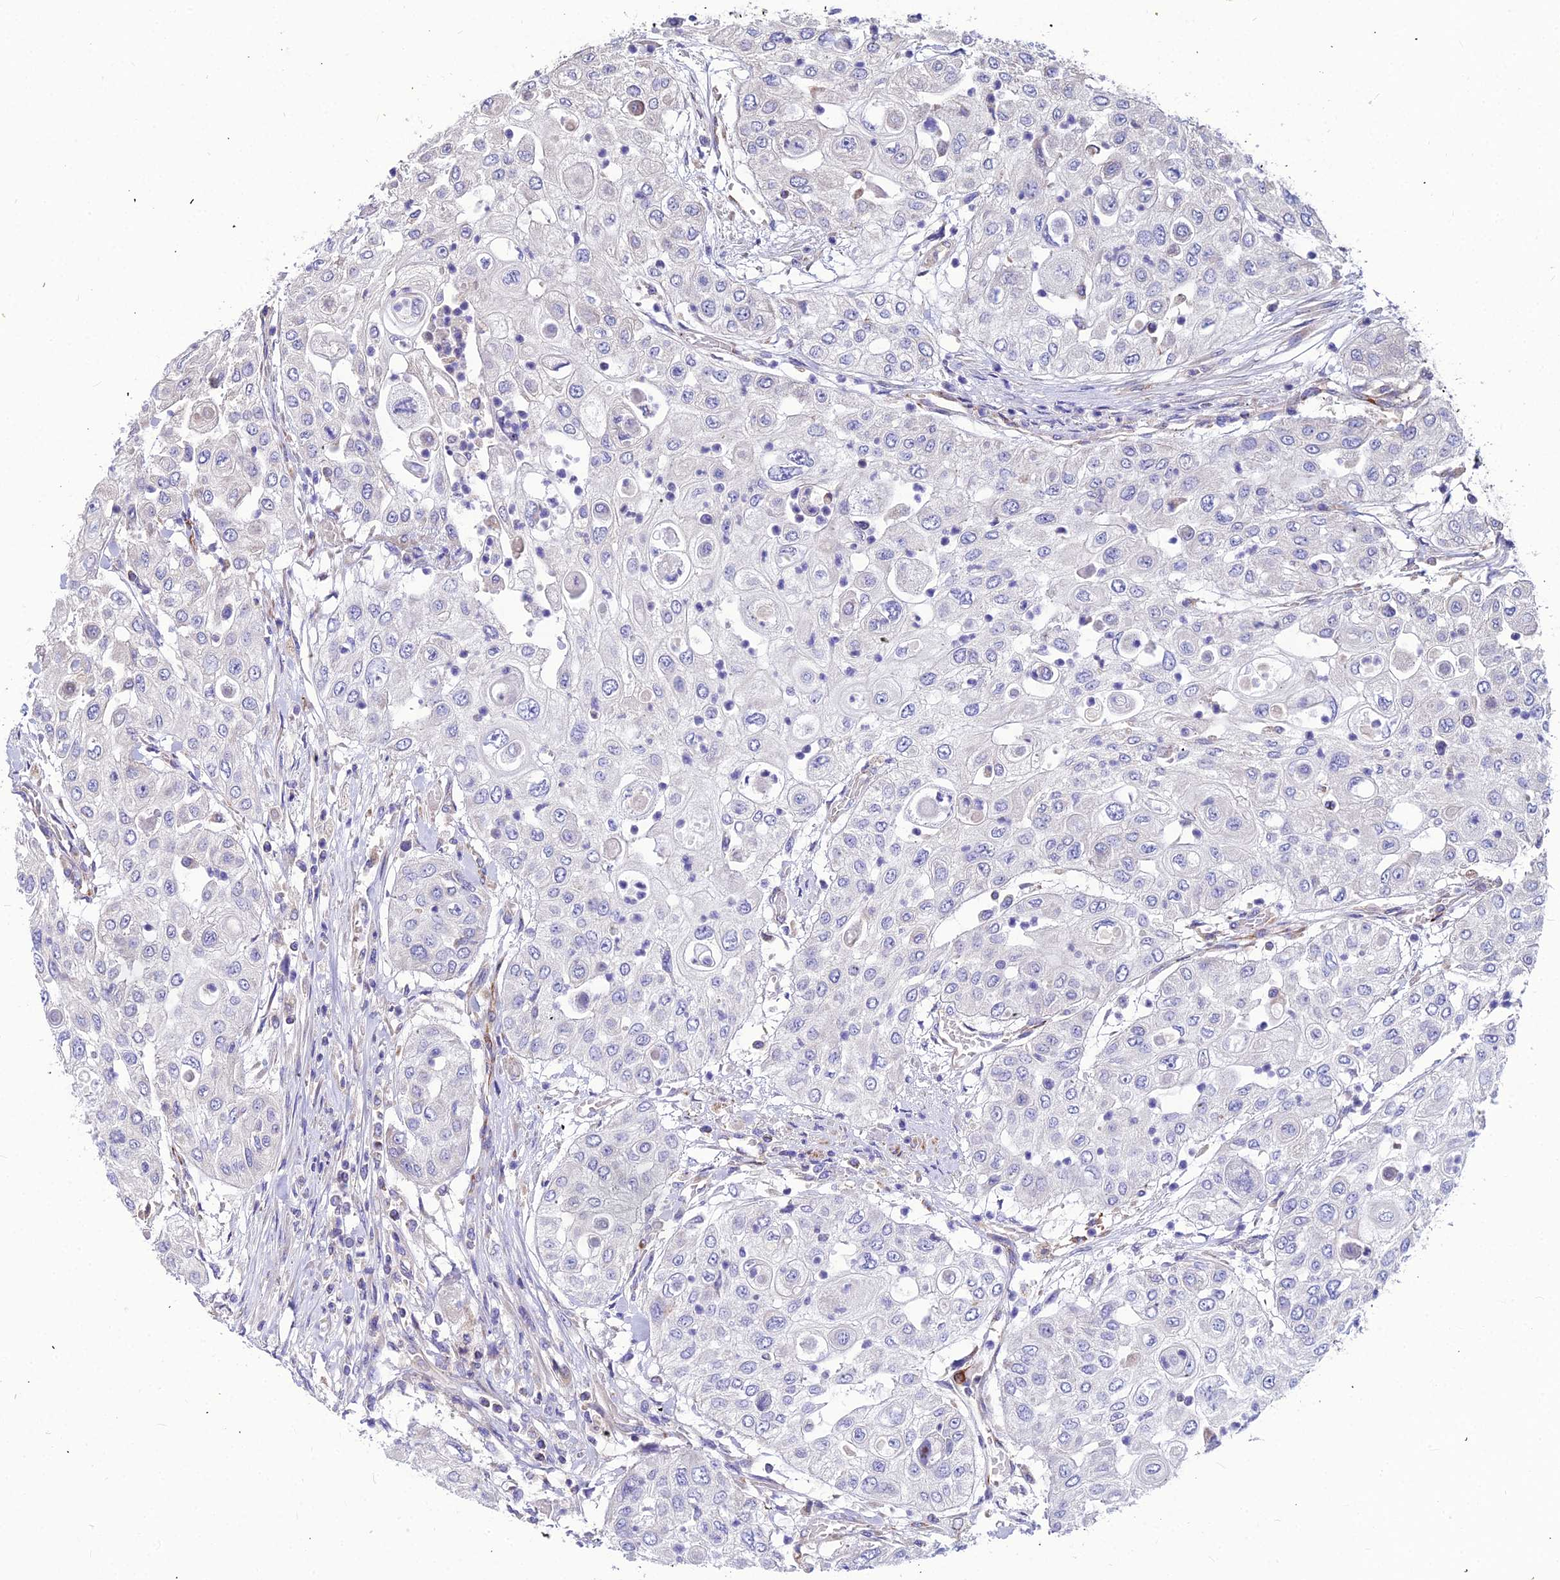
{"staining": {"intensity": "negative", "quantity": "none", "location": "none"}, "tissue": "urothelial cancer", "cell_type": "Tumor cells", "image_type": "cancer", "snomed": [{"axis": "morphology", "description": "Urothelial carcinoma, High grade"}, {"axis": "topography", "description": "Urinary bladder"}], "caption": "Tumor cells show no significant expression in high-grade urothelial carcinoma.", "gene": "ASPHD1", "patient": {"sex": "female", "age": 79}}